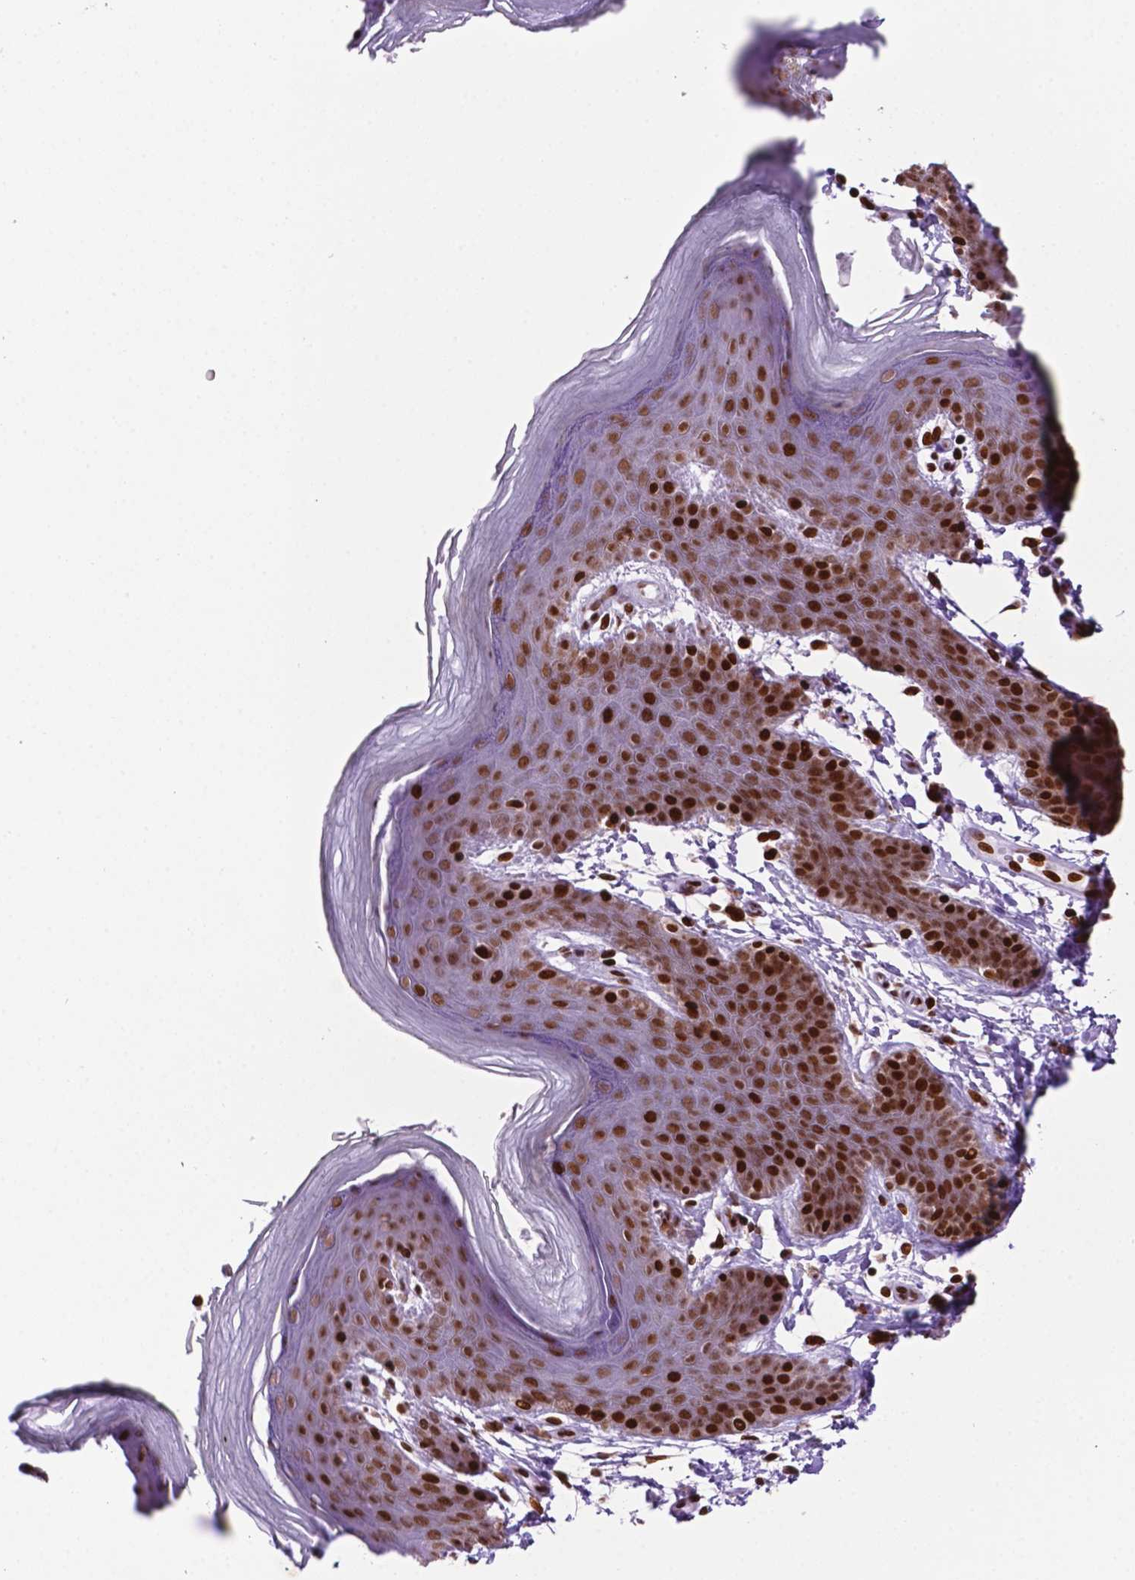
{"staining": {"intensity": "strong", "quantity": ">75%", "location": "nuclear"}, "tissue": "skin", "cell_type": "Epidermal cells", "image_type": "normal", "snomed": [{"axis": "morphology", "description": "Normal tissue, NOS"}, {"axis": "topography", "description": "Anal"}], "caption": "Immunohistochemistry of normal skin exhibits high levels of strong nuclear staining in about >75% of epidermal cells. (DAB IHC with brightfield microscopy, high magnification).", "gene": "TMEM250", "patient": {"sex": "male", "age": 53}}